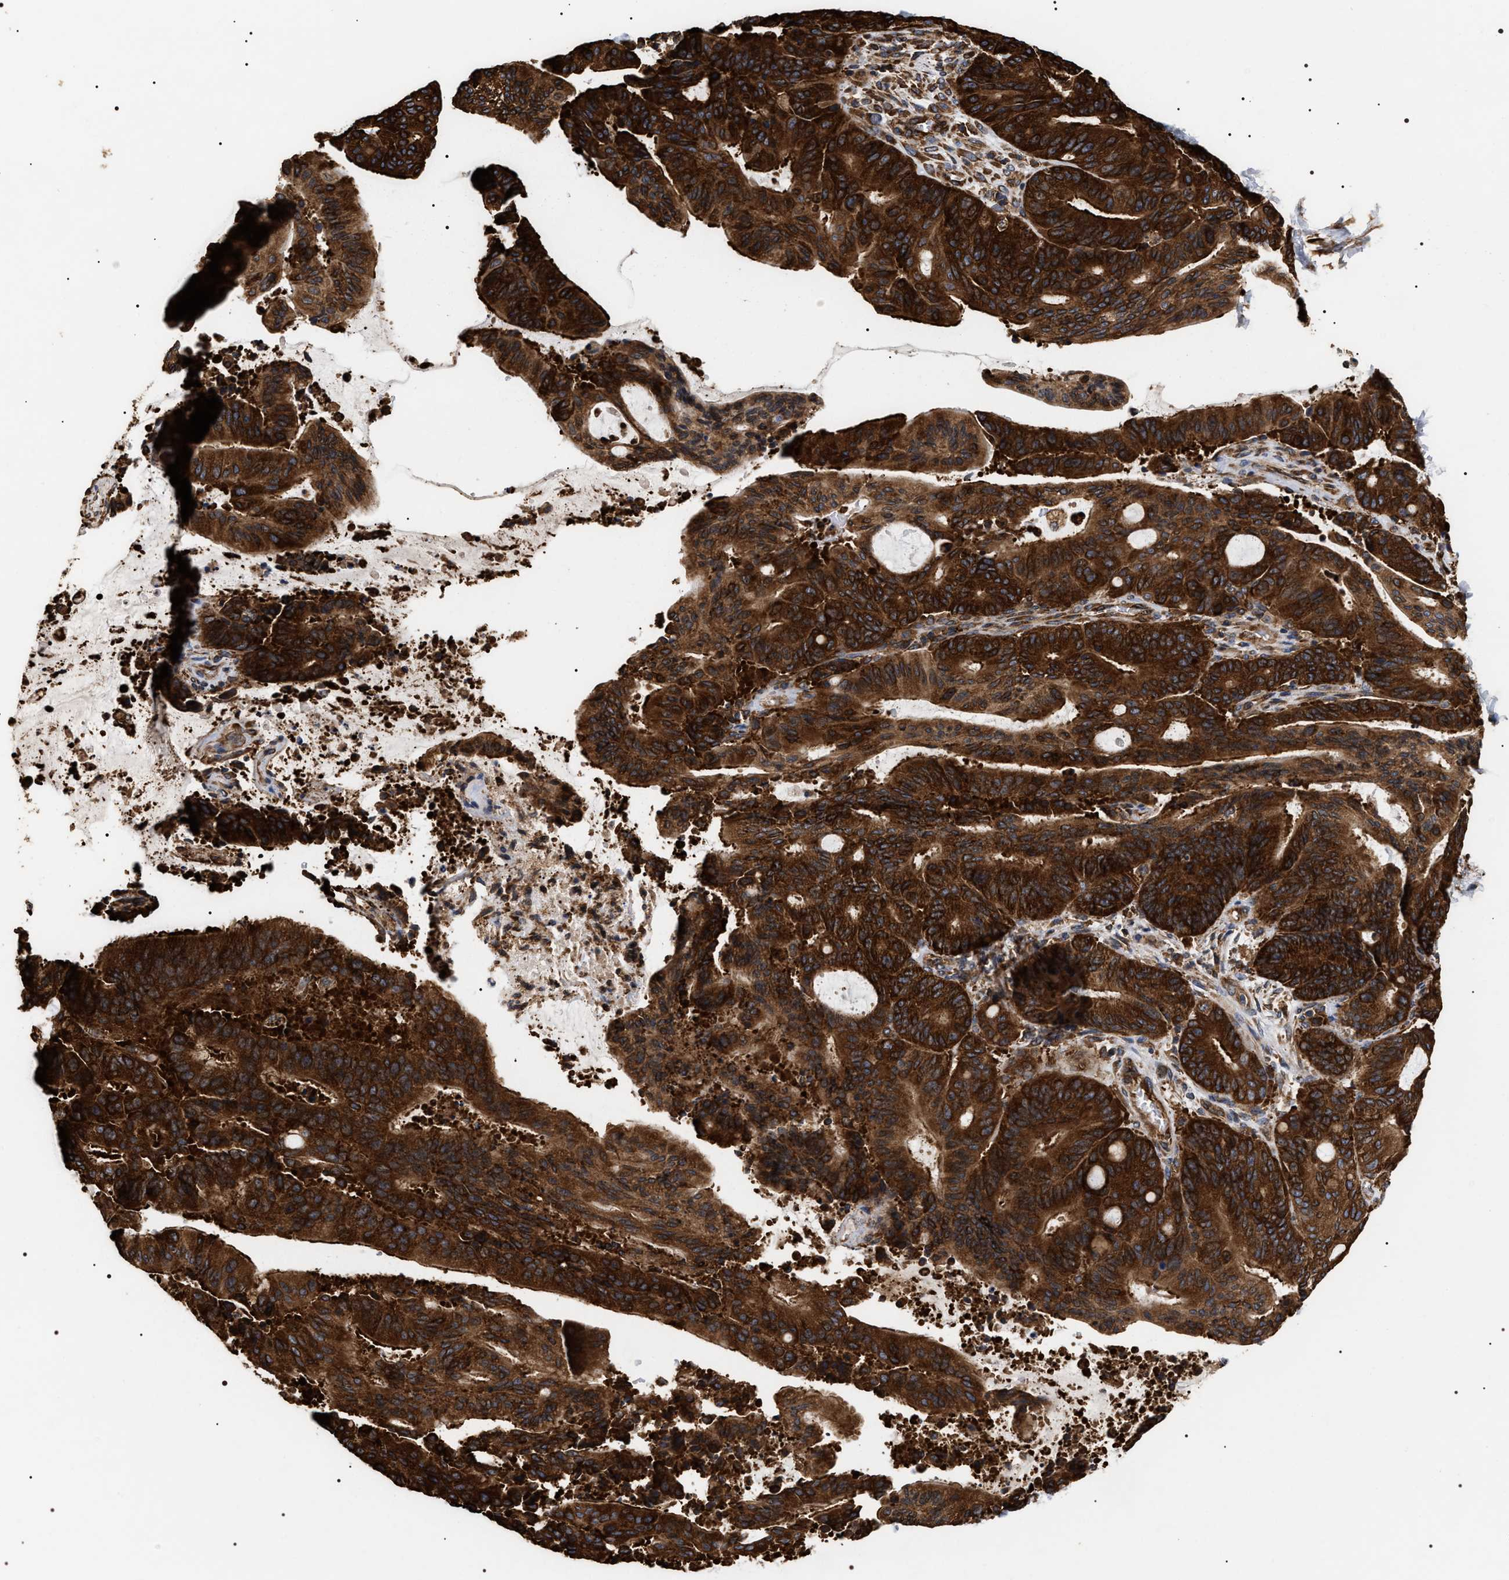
{"staining": {"intensity": "strong", "quantity": ">75%", "location": "cytoplasmic/membranous"}, "tissue": "liver cancer", "cell_type": "Tumor cells", "image_type": "cancer", "snomed": [{"axis": "morphology", "description": "Normal tissue, NOS"}, {"axis": "morphology", "description": "Cholangiocarcinoma"}, {"axis": "topography", "description": "Liver"}, {"axis": "topography", "description": "Peripheral nerve tissue"}], "caption": "Human cholangiocarcinoma (liver) stained with a protein marker shows strong staining in tumor cells.", "gene": "SERBP1", "patient": {"sex": "female", "age": 73}}